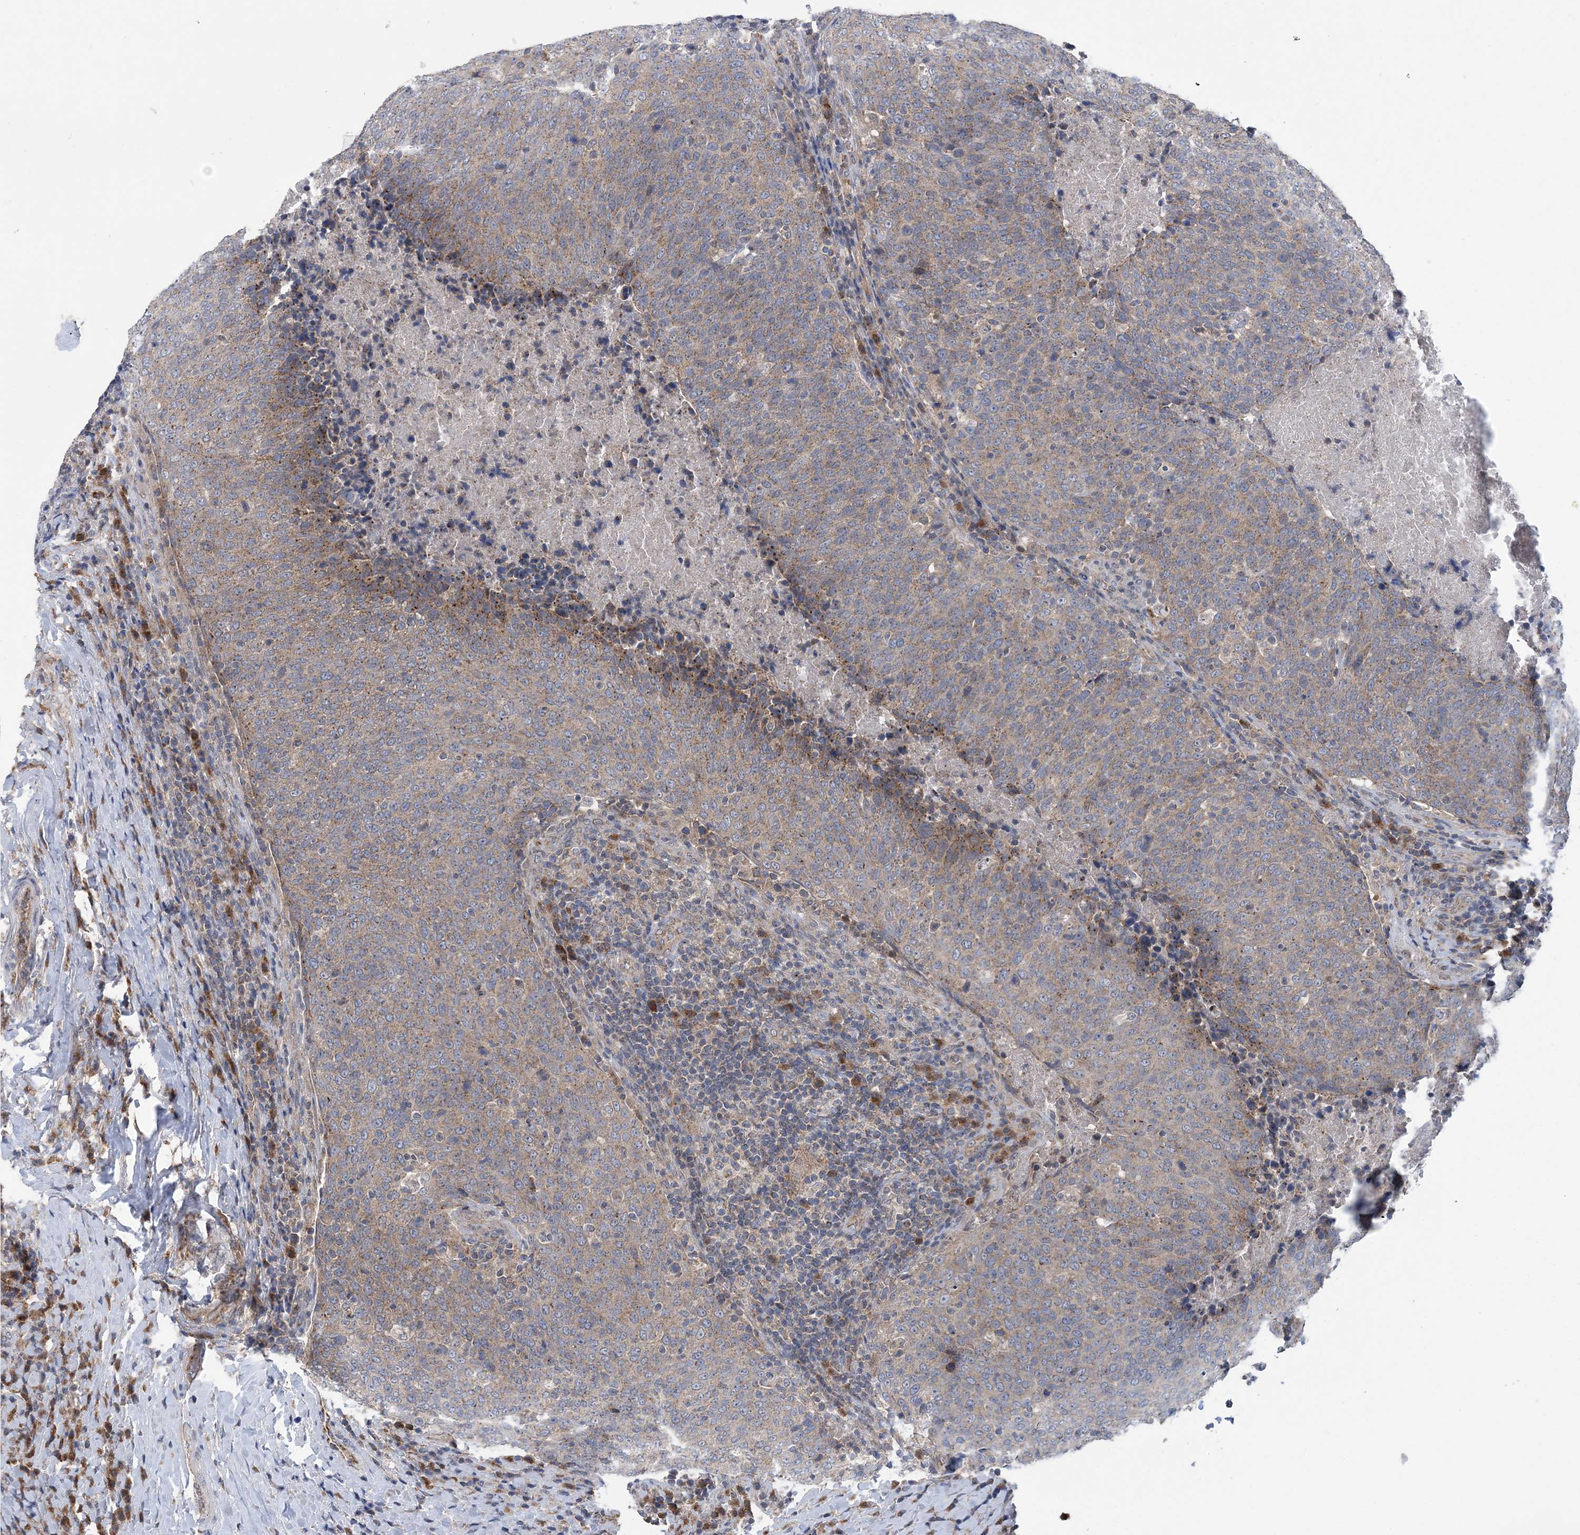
{"staining": {"intensity": "moderate", "quantity": ">75%", "location": "cytoplasmic/membranous"}, "tissue": "head and neck cancer", "cell_type": "Tumor cells", "image_type": "cancer", "snomed": [{"axis": "morphology", "description": "Squamous cell carcinoma, NOS"}, {"axis": "morphology", "description": "Squamous cell carcinoma, metastatic, NOS"}, {"axis": "topography", "description": "Lymph node"}, {"axis": "topography", "description": "Head-Neck"}], "caption": "Tumor cells display moderate cytoplasmic/membranous positivity in about >75% of cells in head and neck metastatic squamous cell carcinoma. The staining was performed using DAB (3,3'-diaminobenzidine), with brown indicating positive protein expression. Nuclei are stained blue with hematoxylin.", "gene": "COPE", "patient": {"sex": "male", "age": 62}}